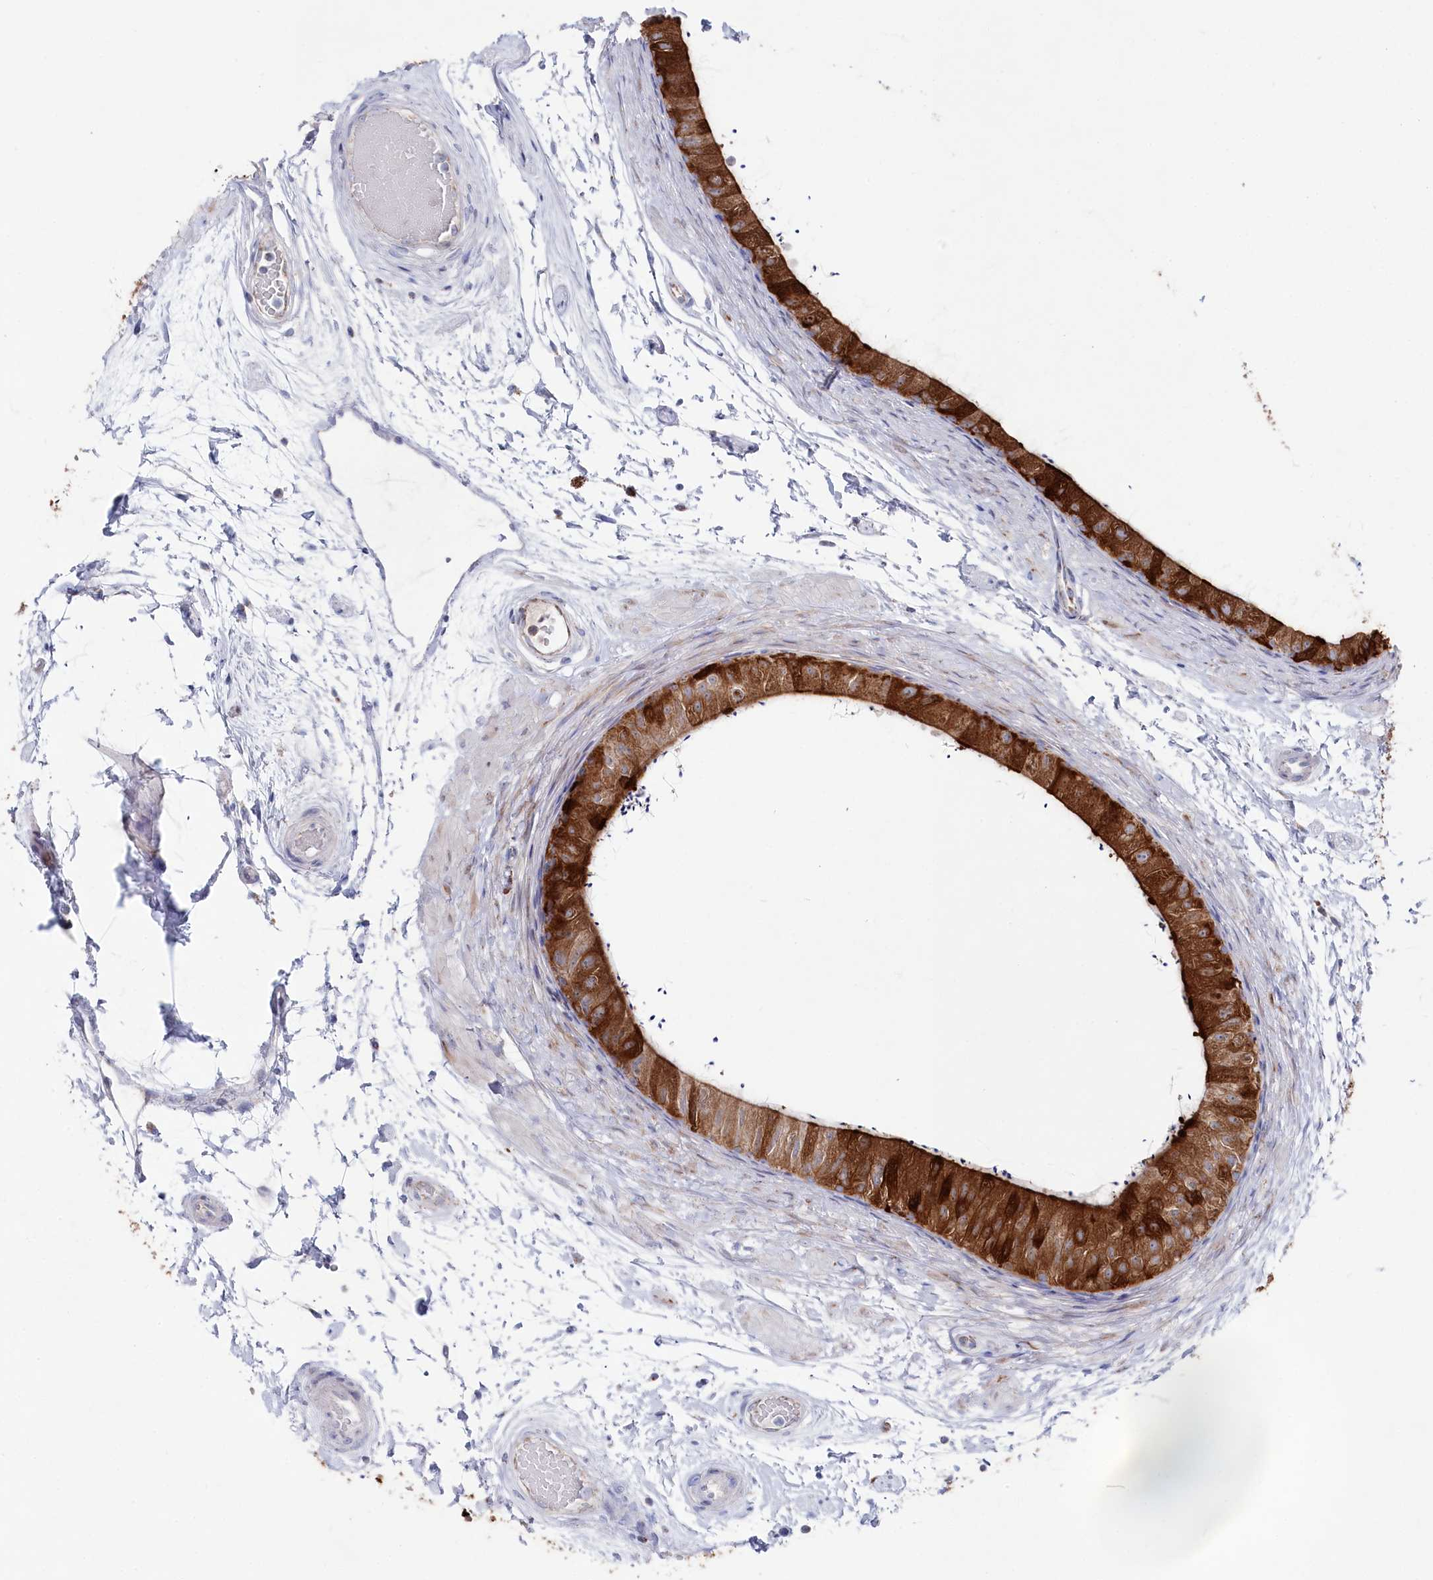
{"staining": {"intensity": "strong", "quantity": ">75%", "location": "cytoplasmic/membranous"}, "tissue": "epididymis", "cell_type": "Glandular cells", "image_type": "normal", "snomed": [{"axis": "morphology", "description": "Normal tissue, NOS"}, {"axis": "topography", "description": "Epididymis"}], "caption": "Benign epididymis exhibits strong cytoplasmic/membranous positivity in about >75% of glandular cells, visualized by immunohistochemistry.", "gene": "GLS2", "patient": {"sex": "male", "age": 50}}